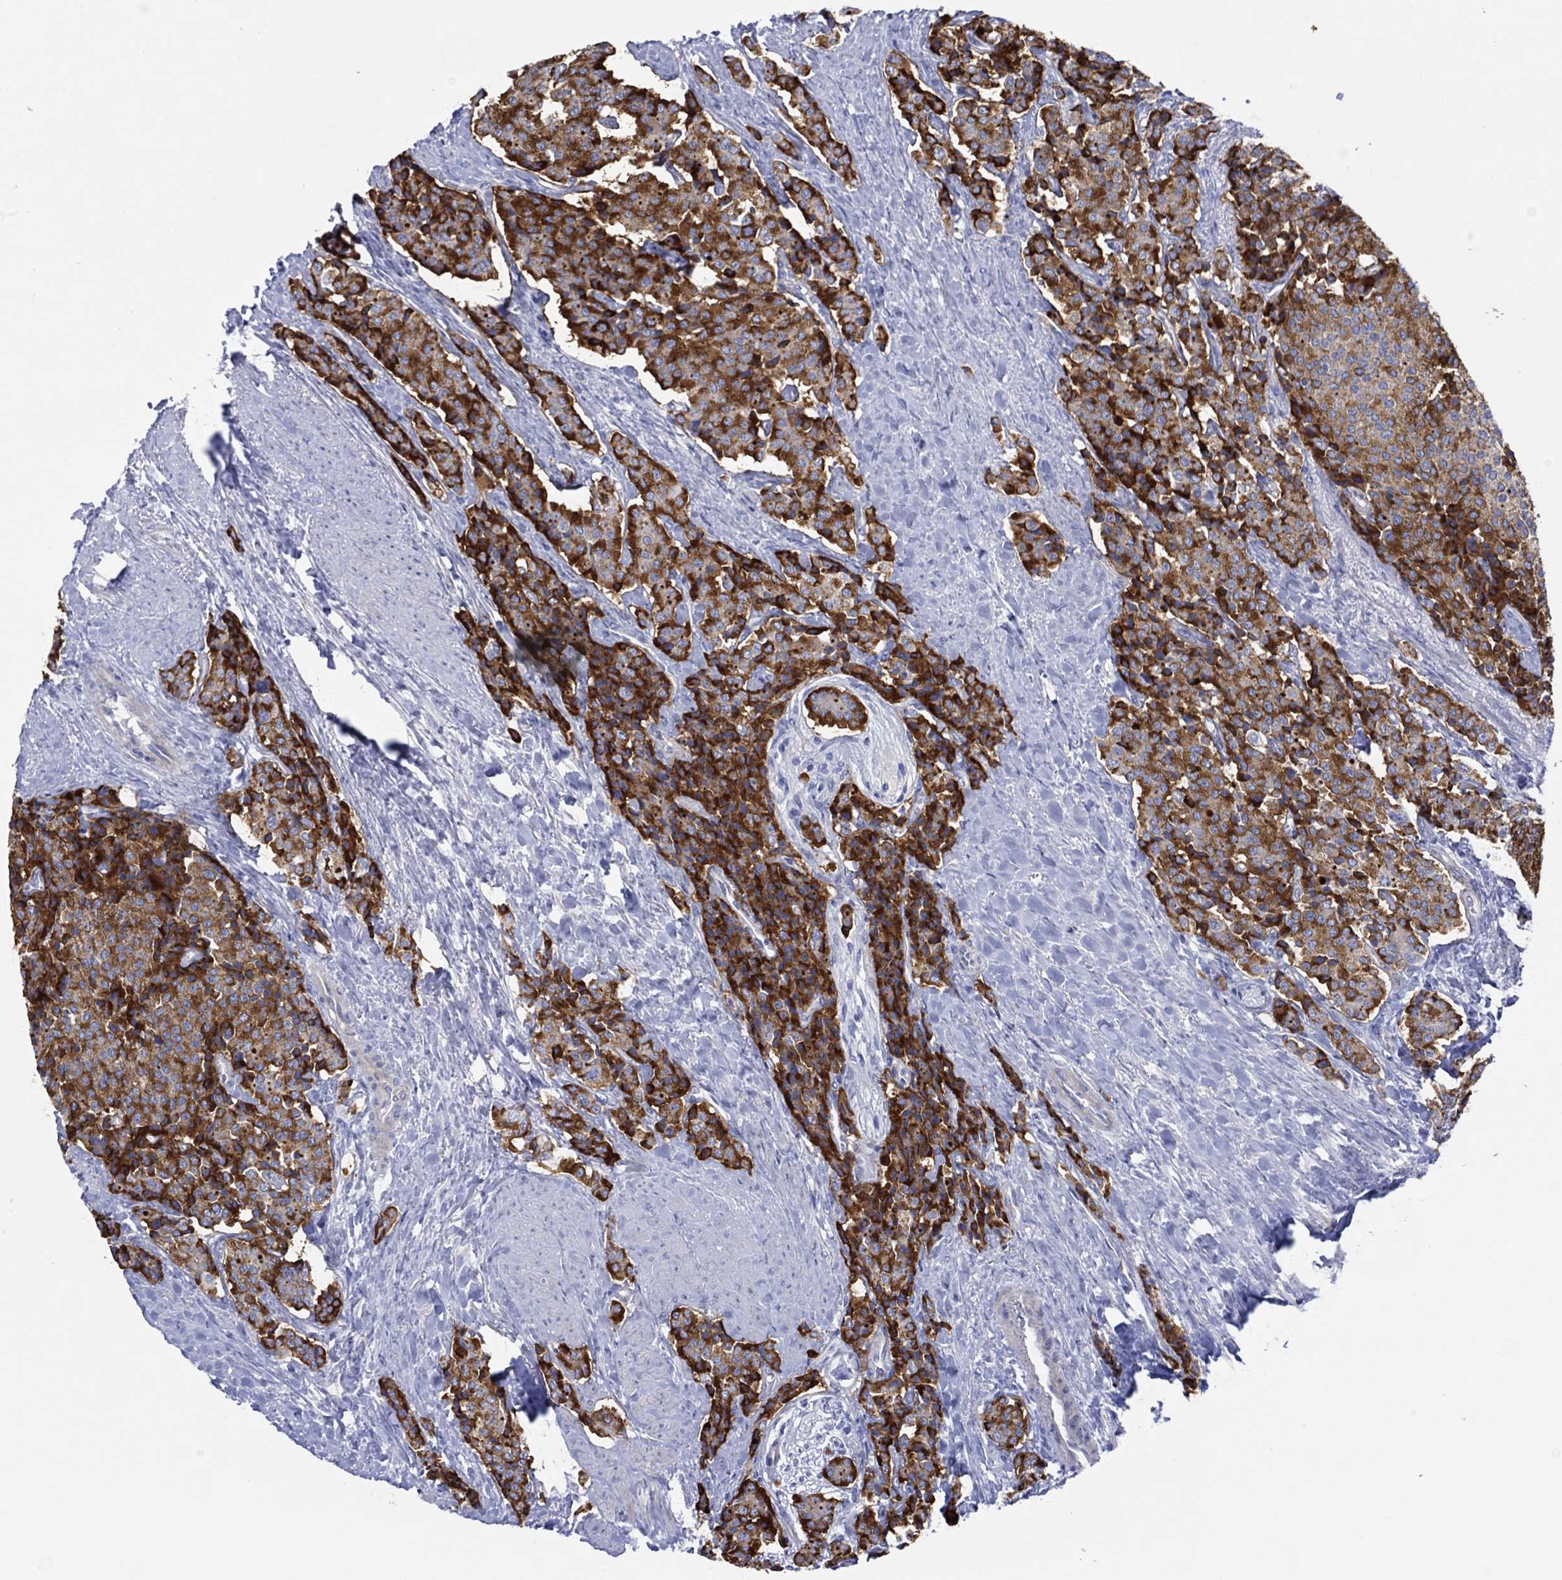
{"staining": {"intensity": "strong", "quantity": ">75%", "location": "cytoplasmic/membranous"}, "tissue": "carcinoid", "cell_type": "Tumor cells", "image_type": "cancer", "snomed": [{"axis": "morphology", "description": "Carcinoid, malignant, NOS"}, {"axis": "topography", "description": "Small intestine"}], "caption": "Carcinoid (malignant) was stained to show a protein in brown. There is high levels of strong cytoplasmic/membranous positivity in approximately >75% of tumor cells.", "gene": "TLDC2", "patient": {"sex": "female", "age": 58}}